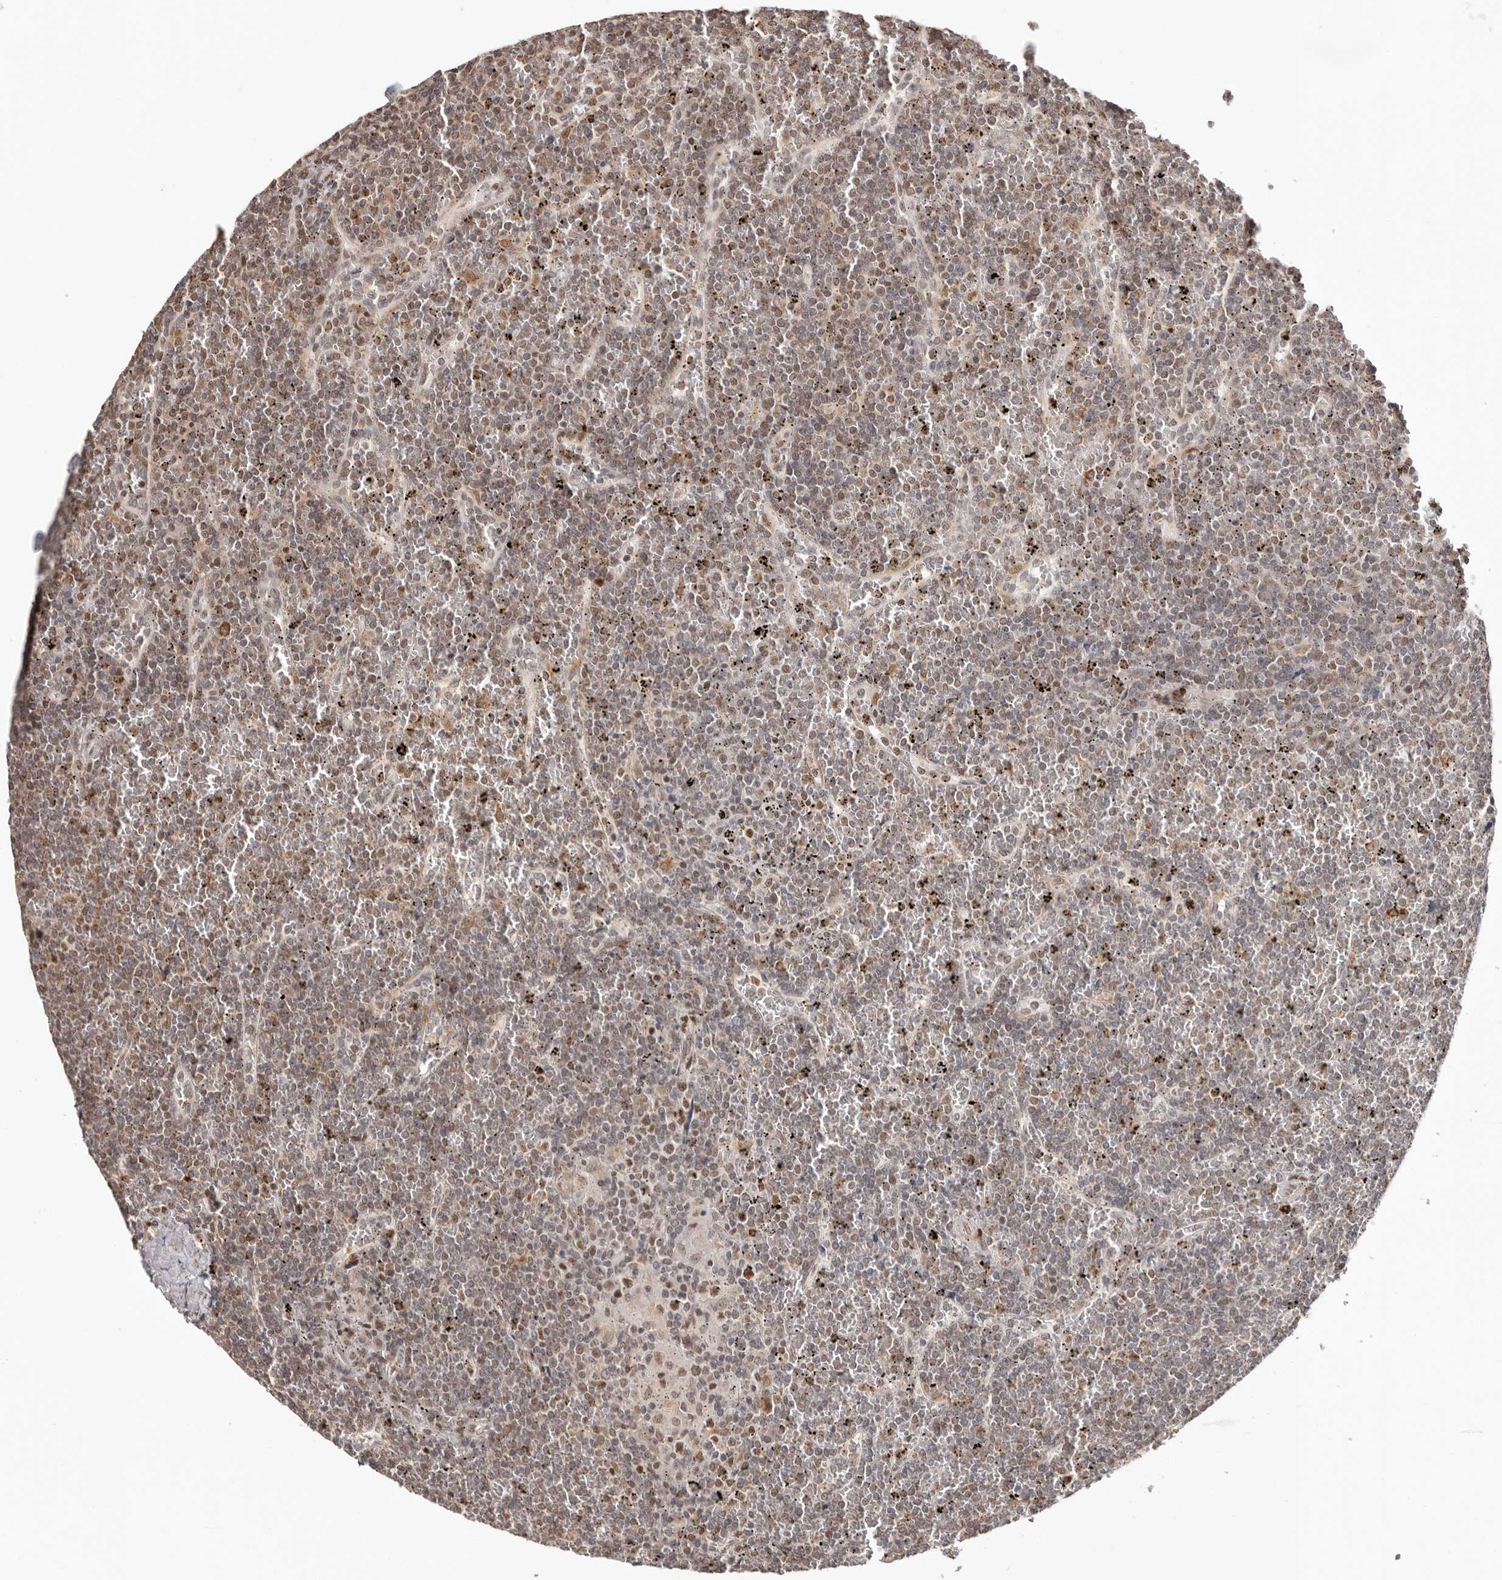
{"staining": {"intensity": "weak", "quantity": "25%-75%", "location": "nuclear"}, "tissue": "lymphoma", "cell_type": "Tumor cells", "image_type": "cancer", "snomed": [{"axis": "morphology", "description": "Malignant lymphoma, non-Hodgkin's type, Low grade"}, {"axis": "topography", "description": "Spleen"}], "caption": "Lymphoma stained with a protein marker demonstrates weak staining in tumor cells.", "gene": "SMAD7", "patient": {"sex": "female", "age": 19}}